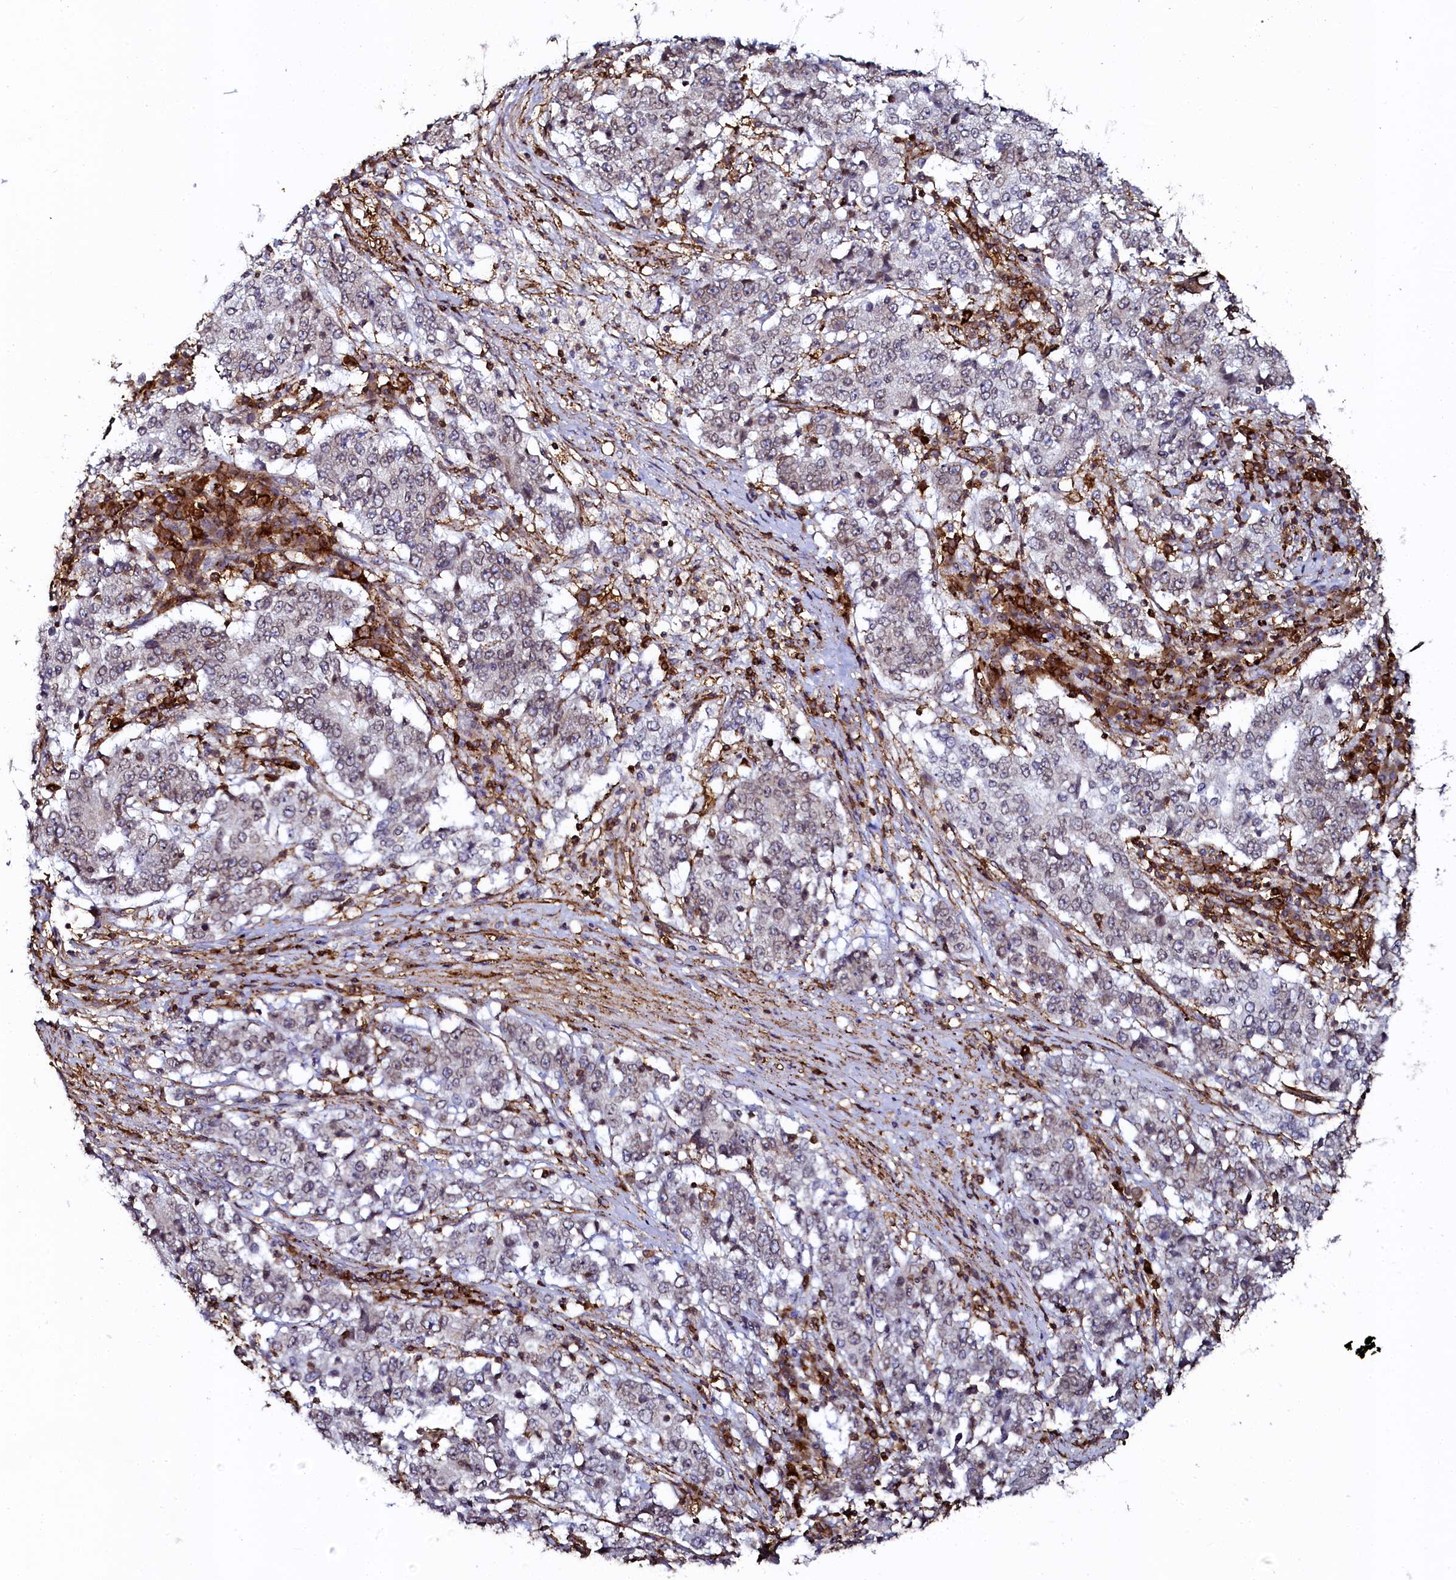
{"staining": {"intensity": "weak", "quantity": "<25%", "location": "cytoplasmic/membranous,nuclear"}, "tissue": "stomach cancer", "cell_type": "Tumor cells", "image_type": "cancer", "snomed": [{"axis": "morphology", "description": "Adenocarcinoma, NOS"}, {"axis": "topography", "description": "Stomach"}], "caption": "The image shows no significant staining in tumor cells of stomach cancer.", "gene": "AAAS", "patient": {"sex": "male", "age": 59}}